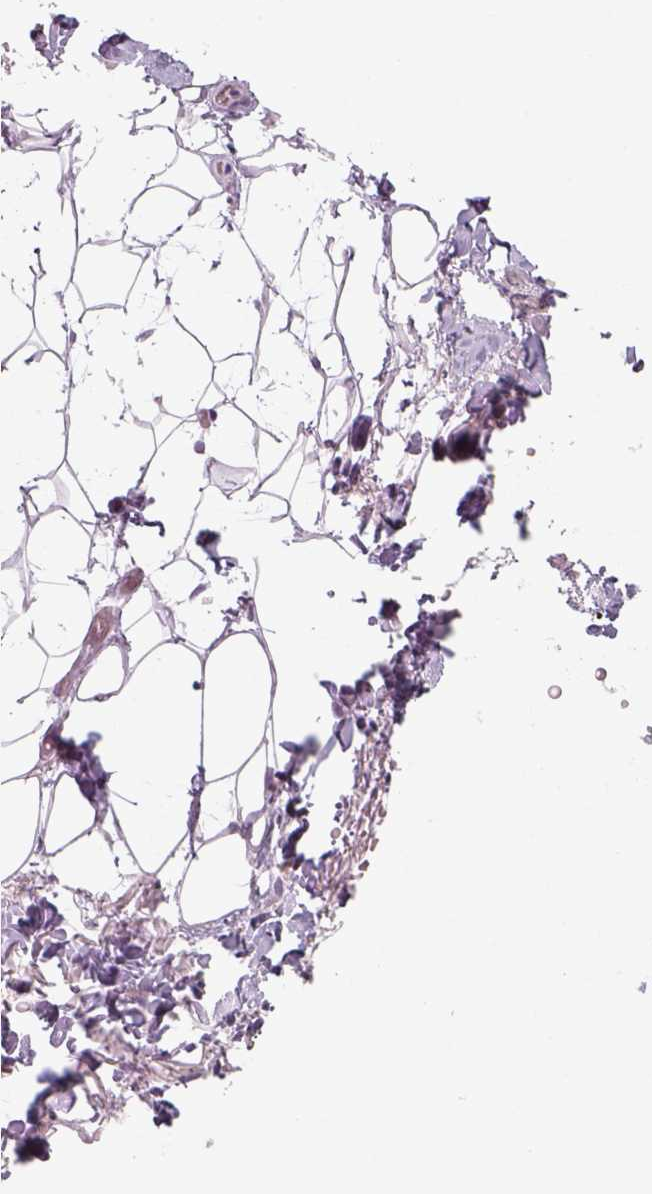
{"staining": {"intensity": "negative", "quantity": "none", "location": "none"}, "tissue": "adipose tissue", "cell_type": "Adipocytes", "image_type": "normal", "snomed": [{"axis": "morphology", "description": "Normal tissue, NOS"}, {"axis": "topography", "description": "Anal"}, {"axis": "topography", "description": "Peripheral nerve tissue"}], "caption": "Immunohistochemistry micrograph of normal adipose tissue stained for a protein (brown), which exhibits no staining in adipocytes. Brightfield microscopy of immunohistochemistry (IHC) stained with DAB (brown) and hematoxylin (blue), captured at high magnification.", "gene": "SLC6A2", "patient": {"sex": "male", "age": 53}}